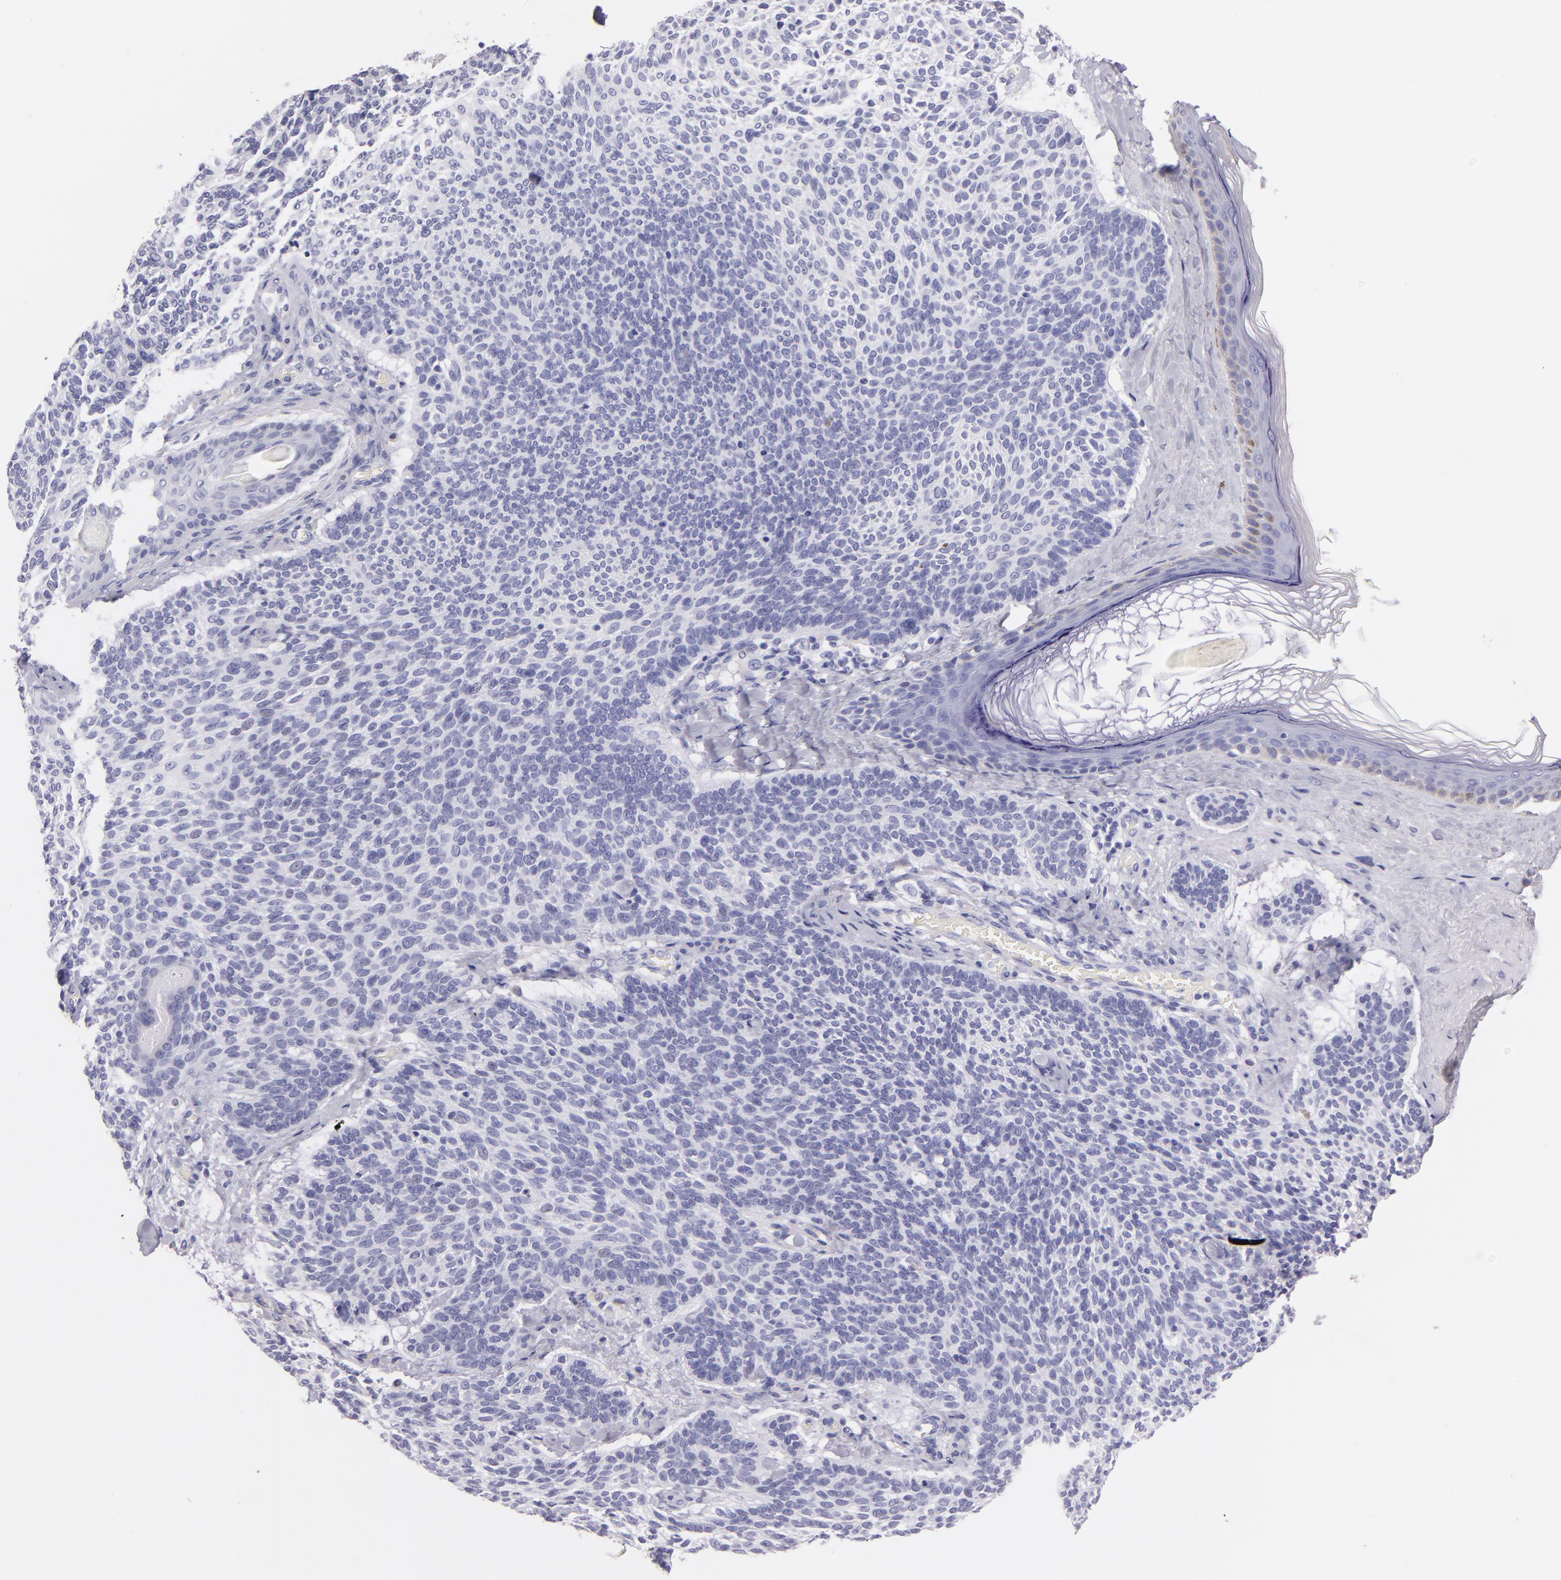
{"staining": {"intensity": "negative", "quantity": "none", "location": "none"}, "tissue": "skin cancer", "cell_type": "Tumor cells", "image_type": "cancer", "snomed": [{"axis": "morphology", "description": "Normal tissue, NOS"}, {"axis": "morphology", "description": "Basal cell carcinoma"}, {"axis": "topography", "description": "Skin"}], "caption": "A high-resolution histopathology image shows immunohistochemistry staining of skin cancer, which exhibits no significant staining in tumor cells. Brightfield microscopy of immunohistochemistry stained with DAB (3,3'-diaminobenzidine) (brown) and hematoxylin (blue), captured at high magnification.", "gene": "MUC5AC", "patient": {"sex": "female", "age": 70}}